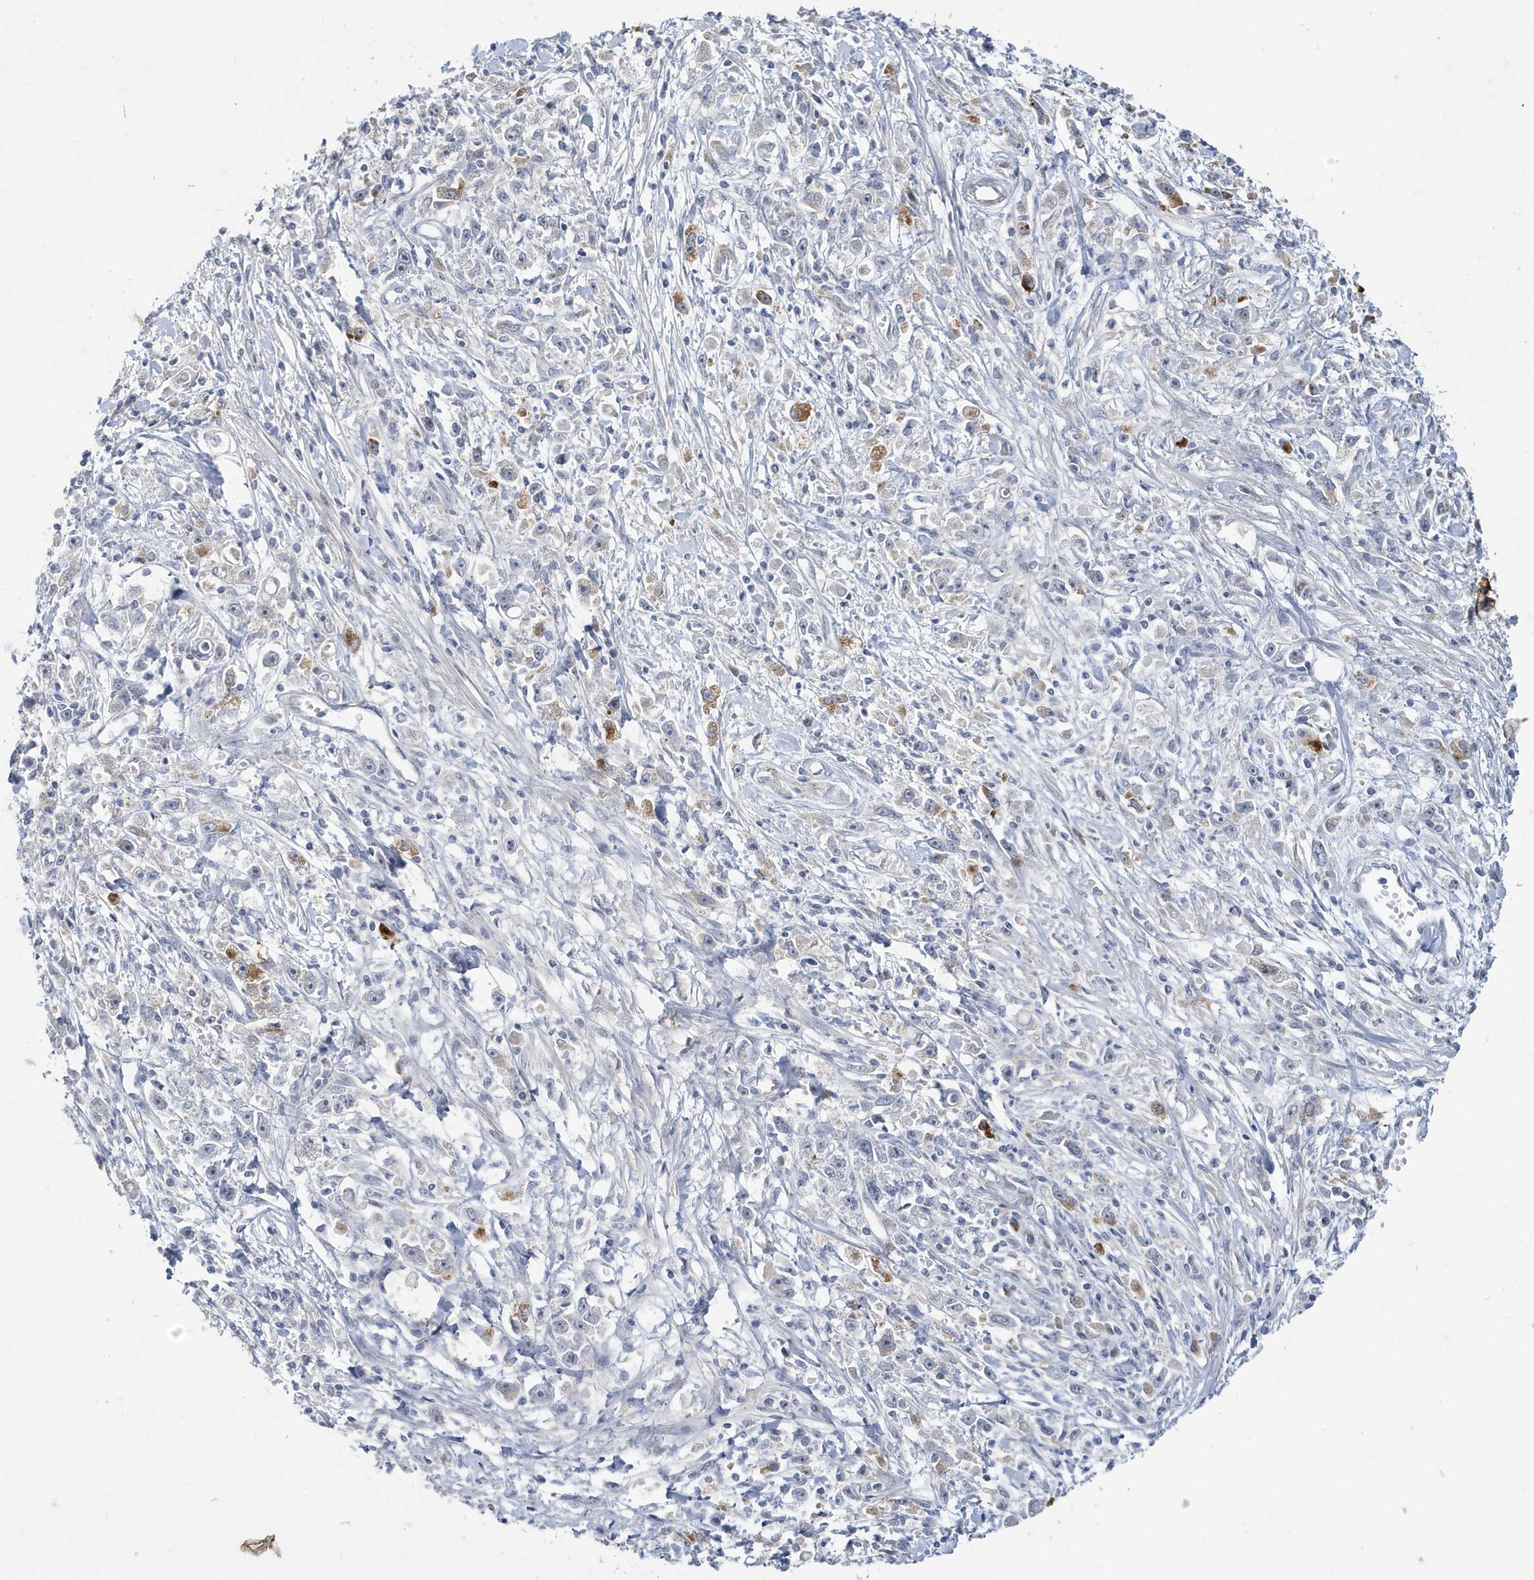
{"staining": {"intensity": "negative", "quantity": "none", "location": "none"}, "tissue": "stomach cancer", "cell_type": "Tumor cells", "image_type": "cancer", "snomed": [{"axis": "morphology", "description": "Adenocarcinoma, NOS"}, {"axis": "topography", "description": "Stomach"}], "caption": "An immunohistochemistry micrograph of stomach cancer is shown. There is no staining in tumor cells of stomach cancer. The staining was performed using DAB (3,3'-diaminobenzidine) to visualize the protein expression in brown, while the nuclei were stained in blue with hematoxylin (Magnification: 20x).", "gene": "ZNF654", "patient": {"sex": "female", "age": 59}}